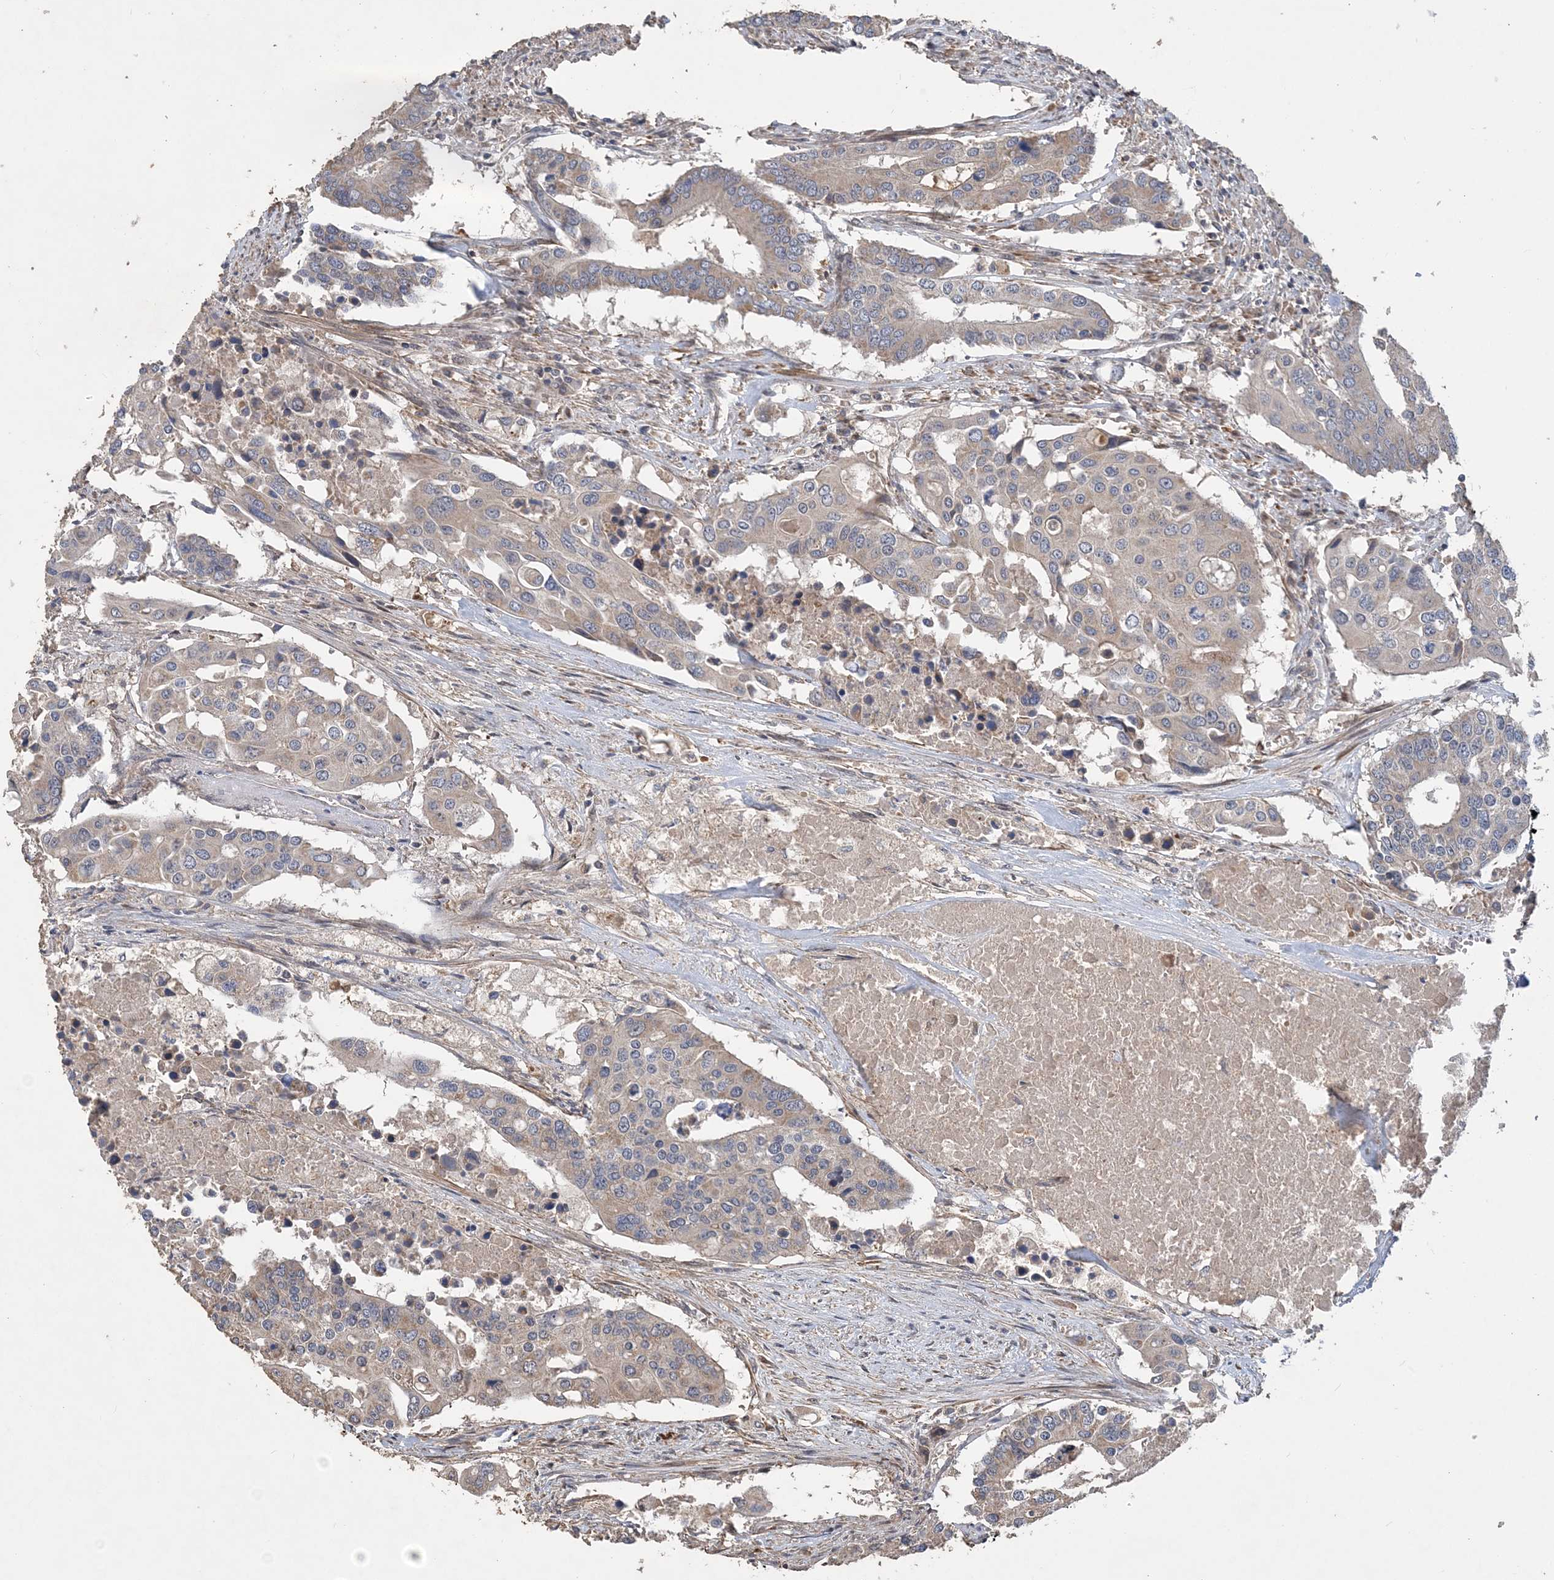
{"staining": {"intensity": "weak", "quantity": "25%-75%", "location": "cytoplasmic/membranous"}, "tissue": "colorectal cancer", "cell_type": "Tumor cells", "image_type": "cancer", "snomed": [{"axis": "morphology", "description": "Adenocarcinoma, NOS"}, {"axis": "topography", "description": "Colon"}], "caption": "The immunohistochemical stain highlights weak cytoplasmic/membranous staining in tumor cells of adenocarcinoma (colorectal) tissue.", "gene": "GRINA", "patient": {"sex": "male", "age": 77}}